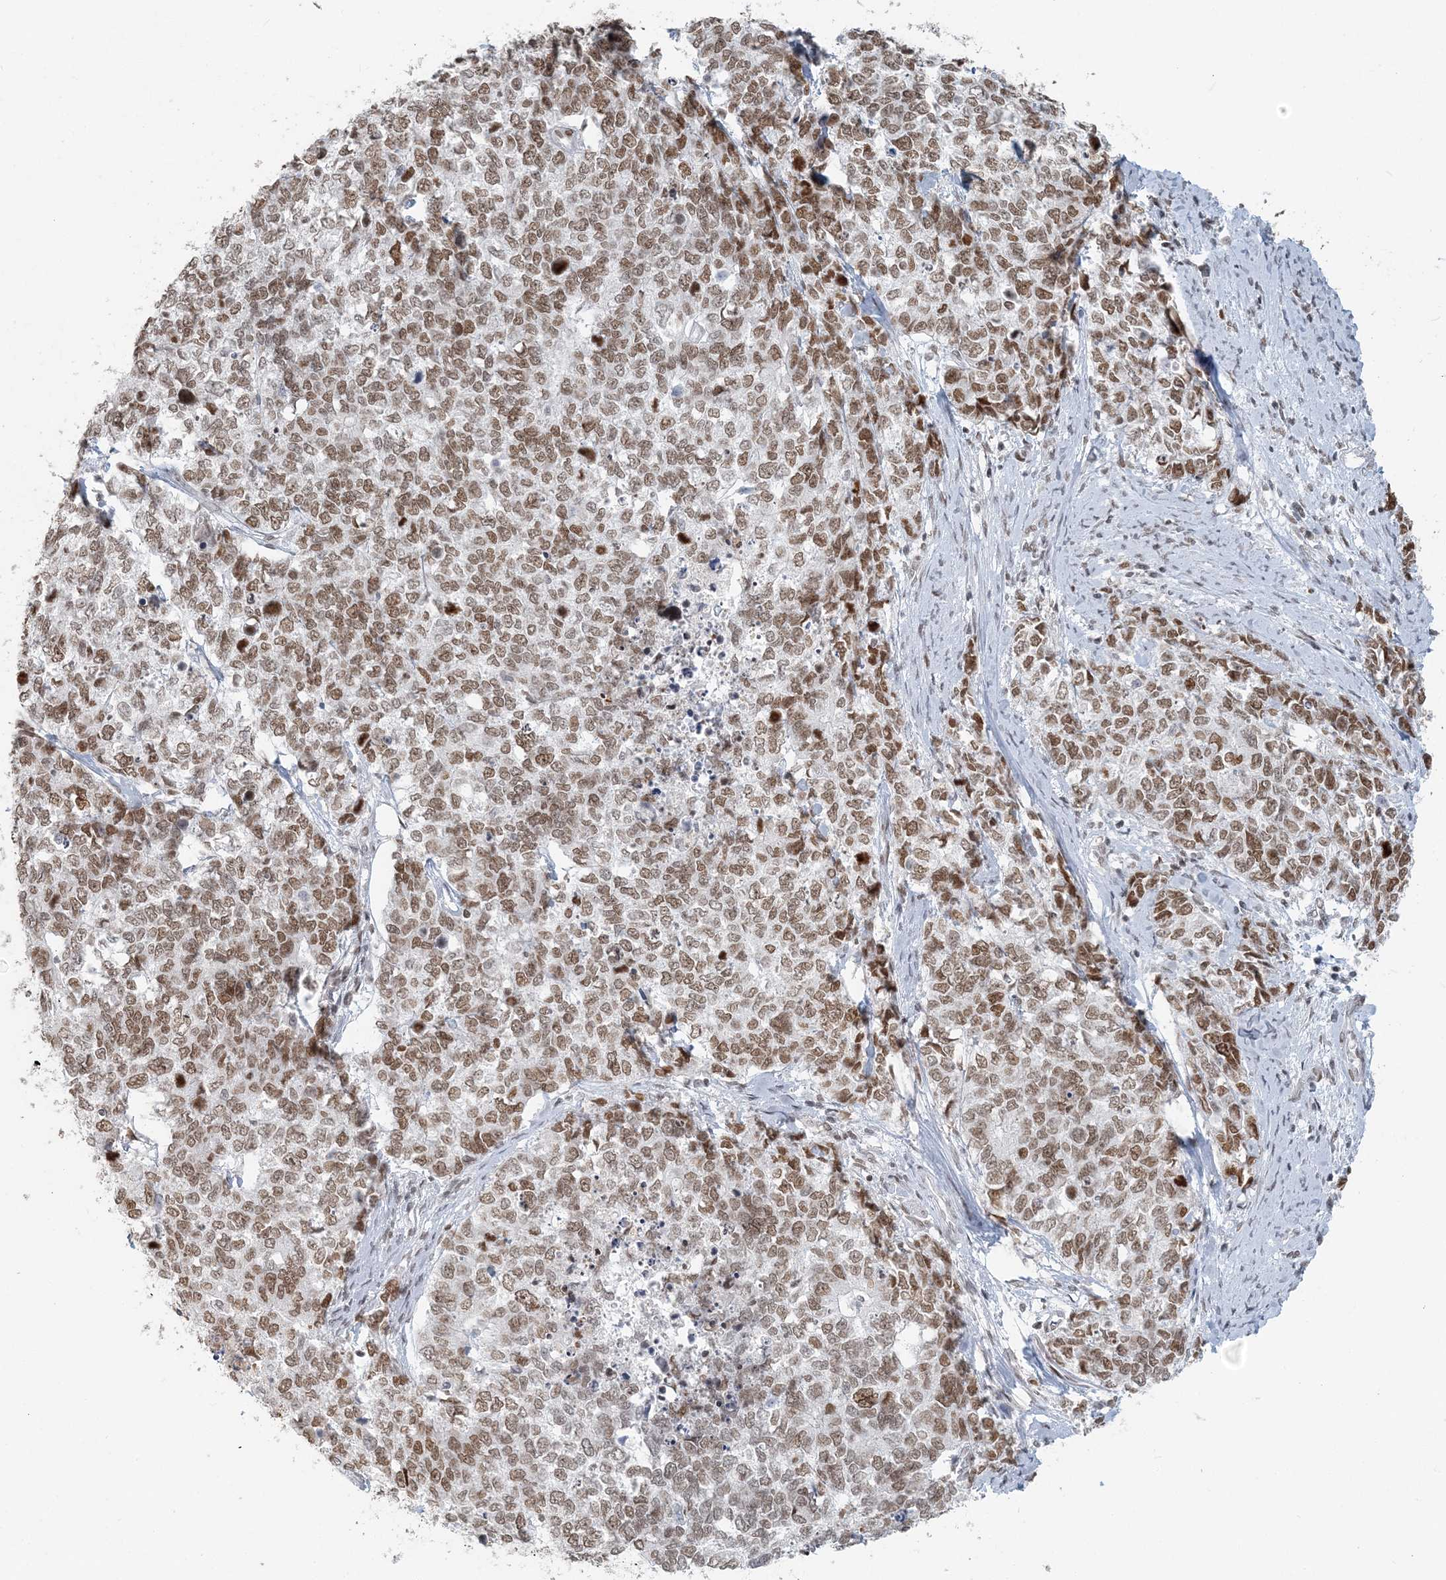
{"staining": {"intensity": "moderate", "quantity": "25%-75%", "location": "nuclear"}, "tissue": "cervical cancer", "cell_type": "Tumor cells", "image_type": "cancer", "snomed": [{"axis": "morphology", "description": "Squamous cell carcinoma, NOS"}, {"axis": "topography", "description": "Cervix"}], "caption": "A high-resolution micrograph shows immunohistochemistry (IHC) staining of cervical squamous cell carcinoma, which displays moderate nuclear staining in about 25%-75% of tumor cells. The protein of interest is shown in brown color, while the nuclei are stained blue.", "gene": "BAZ1B", "patient": {"sex": "female", "age": 63}}